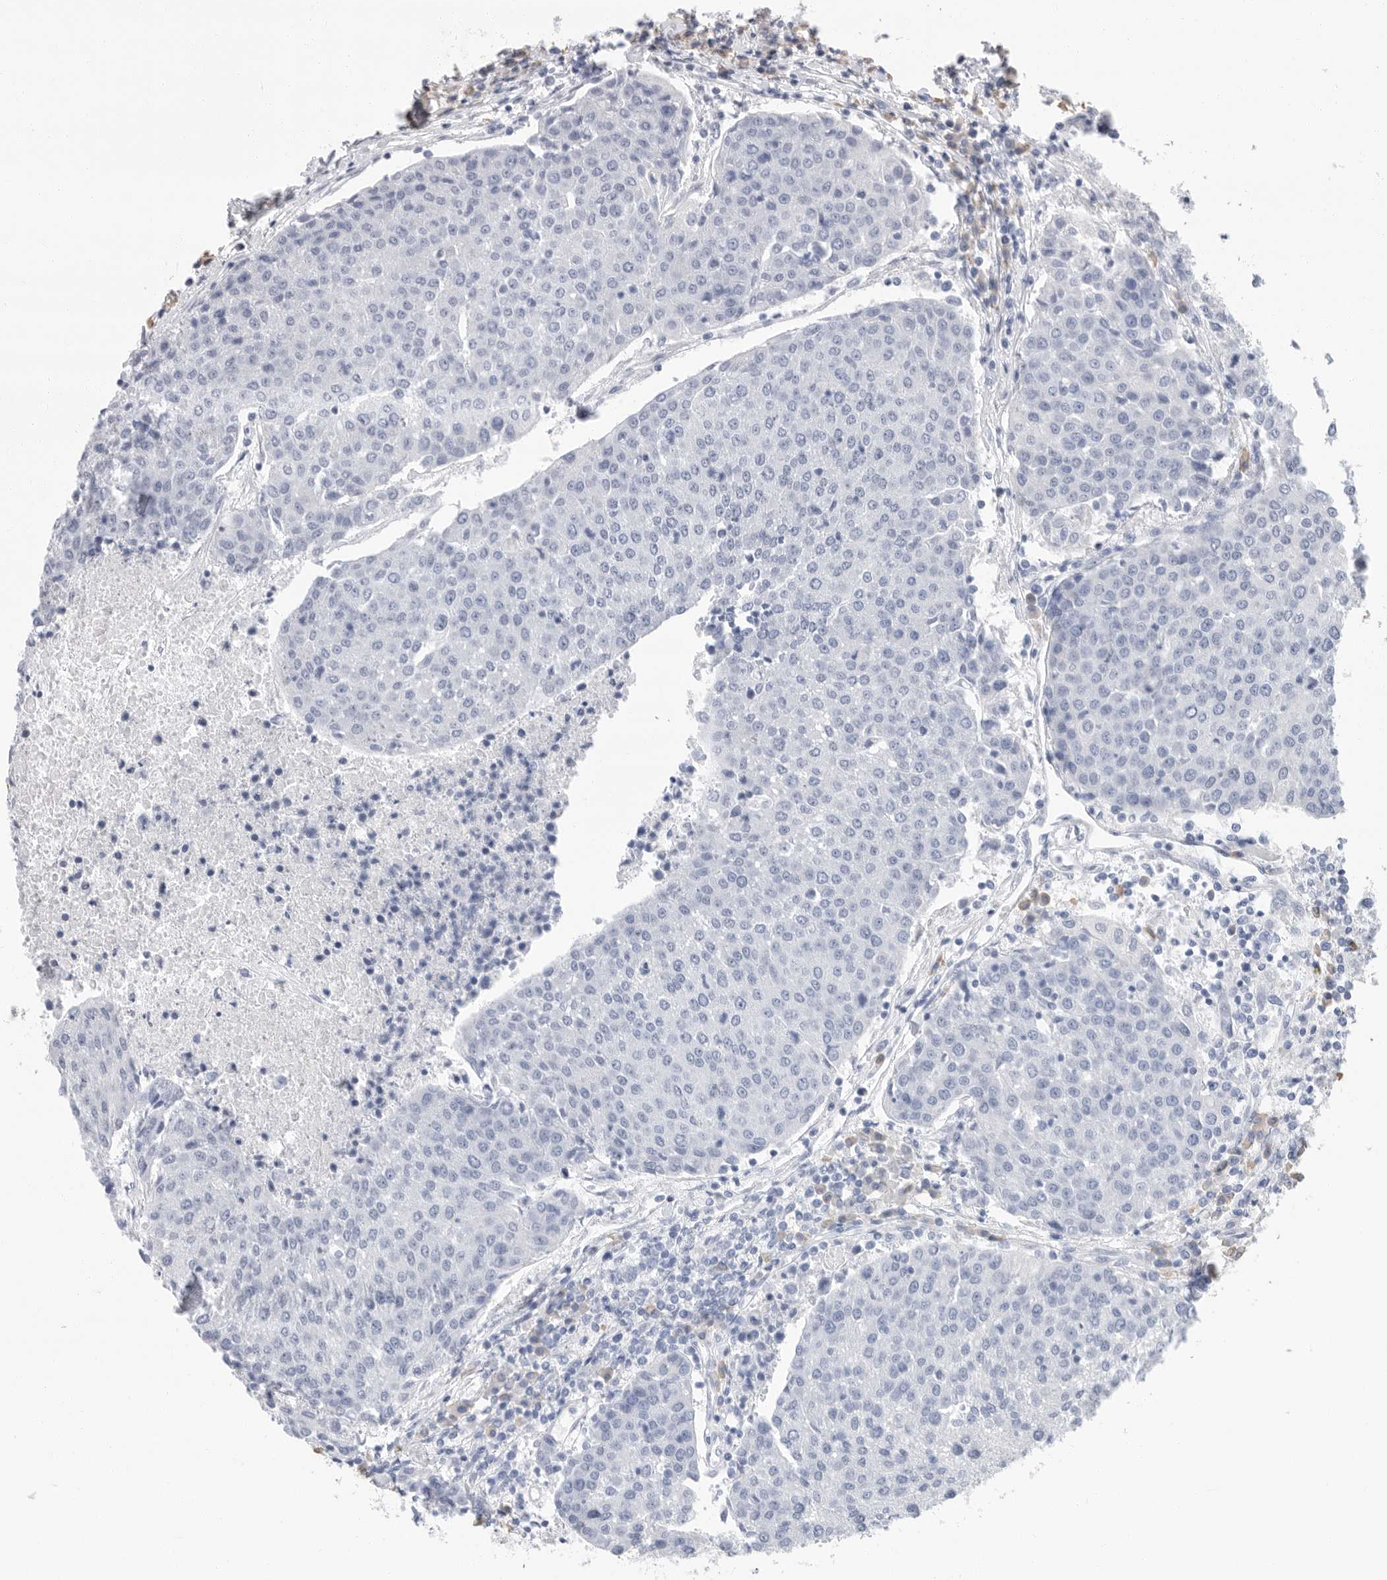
{"staining": {"intensity": "negative", "quantity": "none", "location": "none"}, "tissue": "urothelial cancer", "cell_type": "Tumor cells", "image_type": "cancer", "snomed": [{"axis": "morphology", "description": "Urothelial carcinoma, High grade"}, {"axis": "topography", "description": "Urinary bladder"}], "caption": "This is an immunohistochemistry image of human urothelial carcinoma (high-grade). There is no expression in tumor cells.", "gene": "ARHGEF10", "patient": {"sex": "female", "age": 85}}